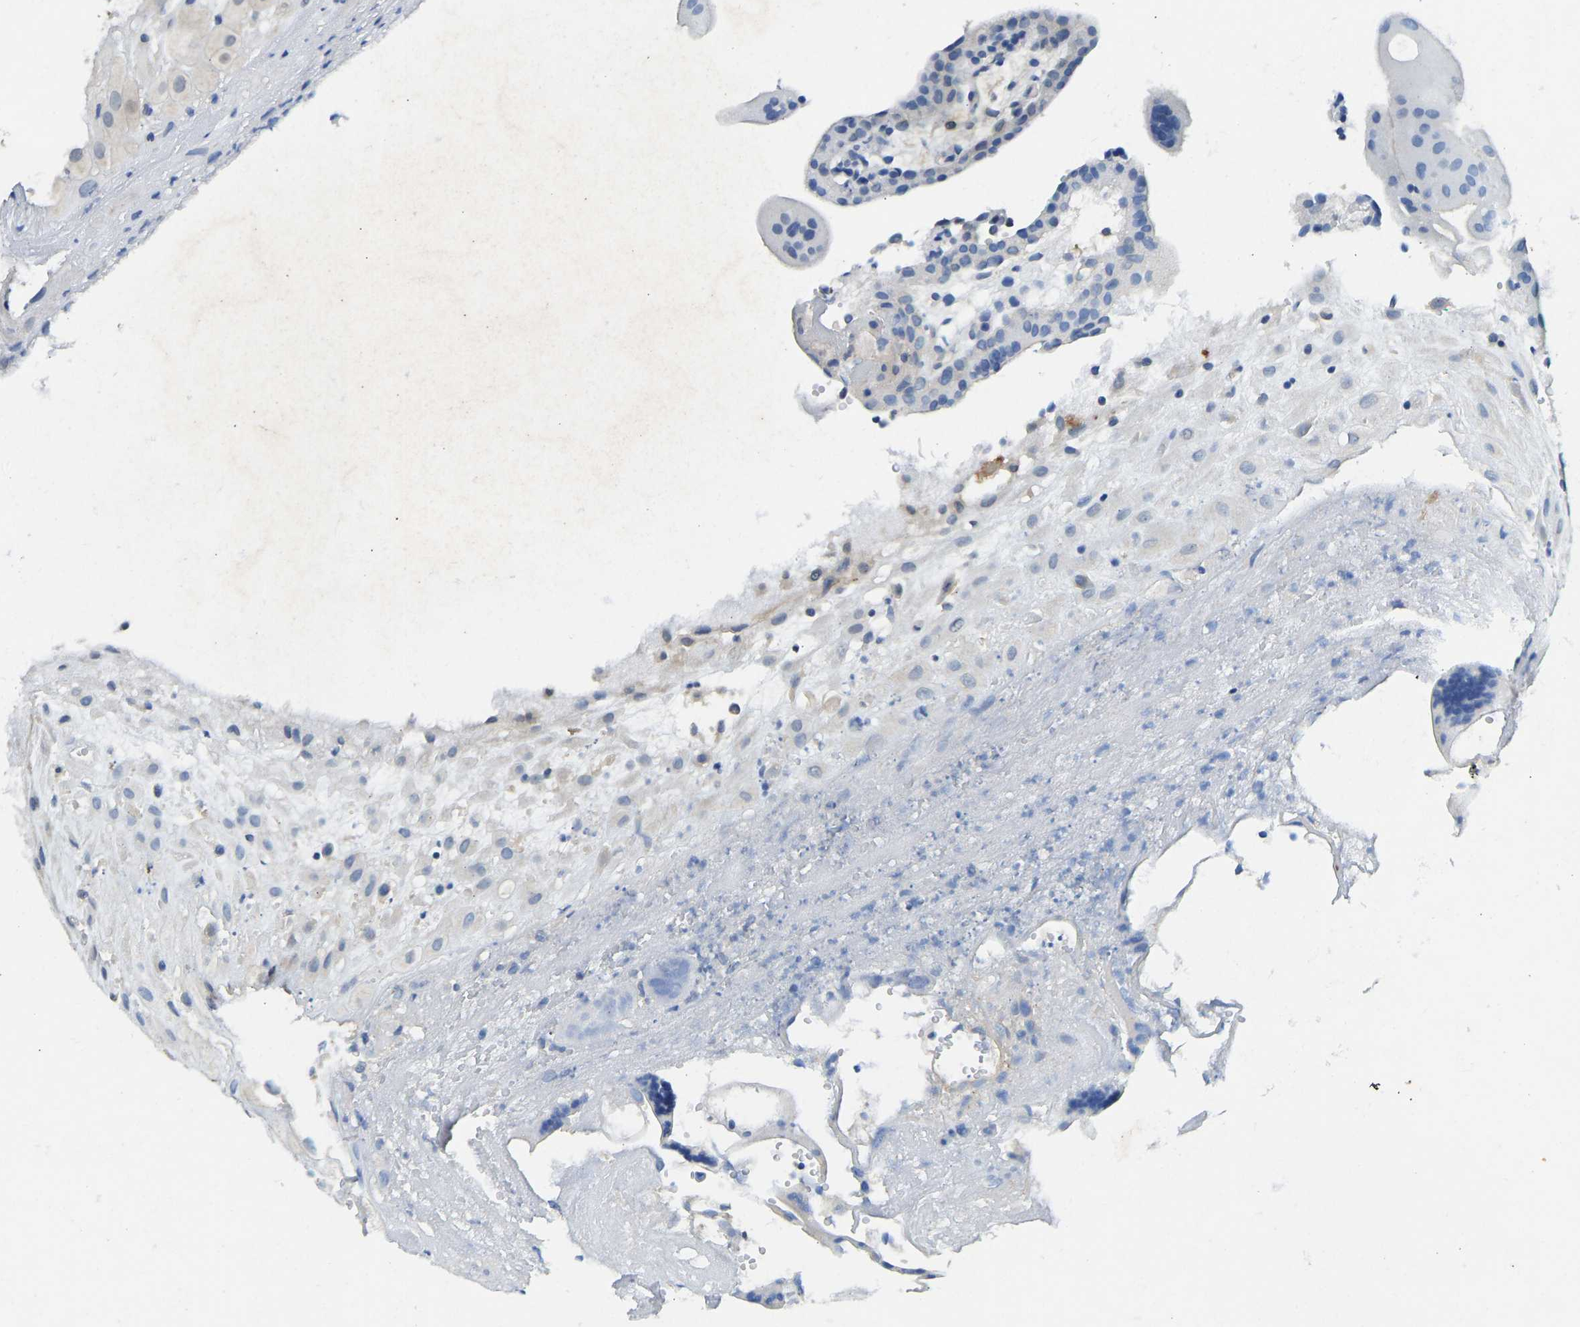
{"staining": {"intensity": "weak", "quantity": "25%-75%", "location": "cytoplasmic/membranous"}, "tissue": "placenta", "cell_type": "Decidual cells", "image_type": "normal", "snomed": [{"axis": "morphology", "description": "Normal tissue, NOS"}, {"axis": "topography", "description": "Placenta"}], "caption": "An immunohistochemistry histopathology image of benign tissue is shown. Protein staining in brown shows weak cytoplasmic/membranous positivity in placenta within decidual cells.", "gene": "NDRG3", "patient": {"sex": "female", "age": 18}}